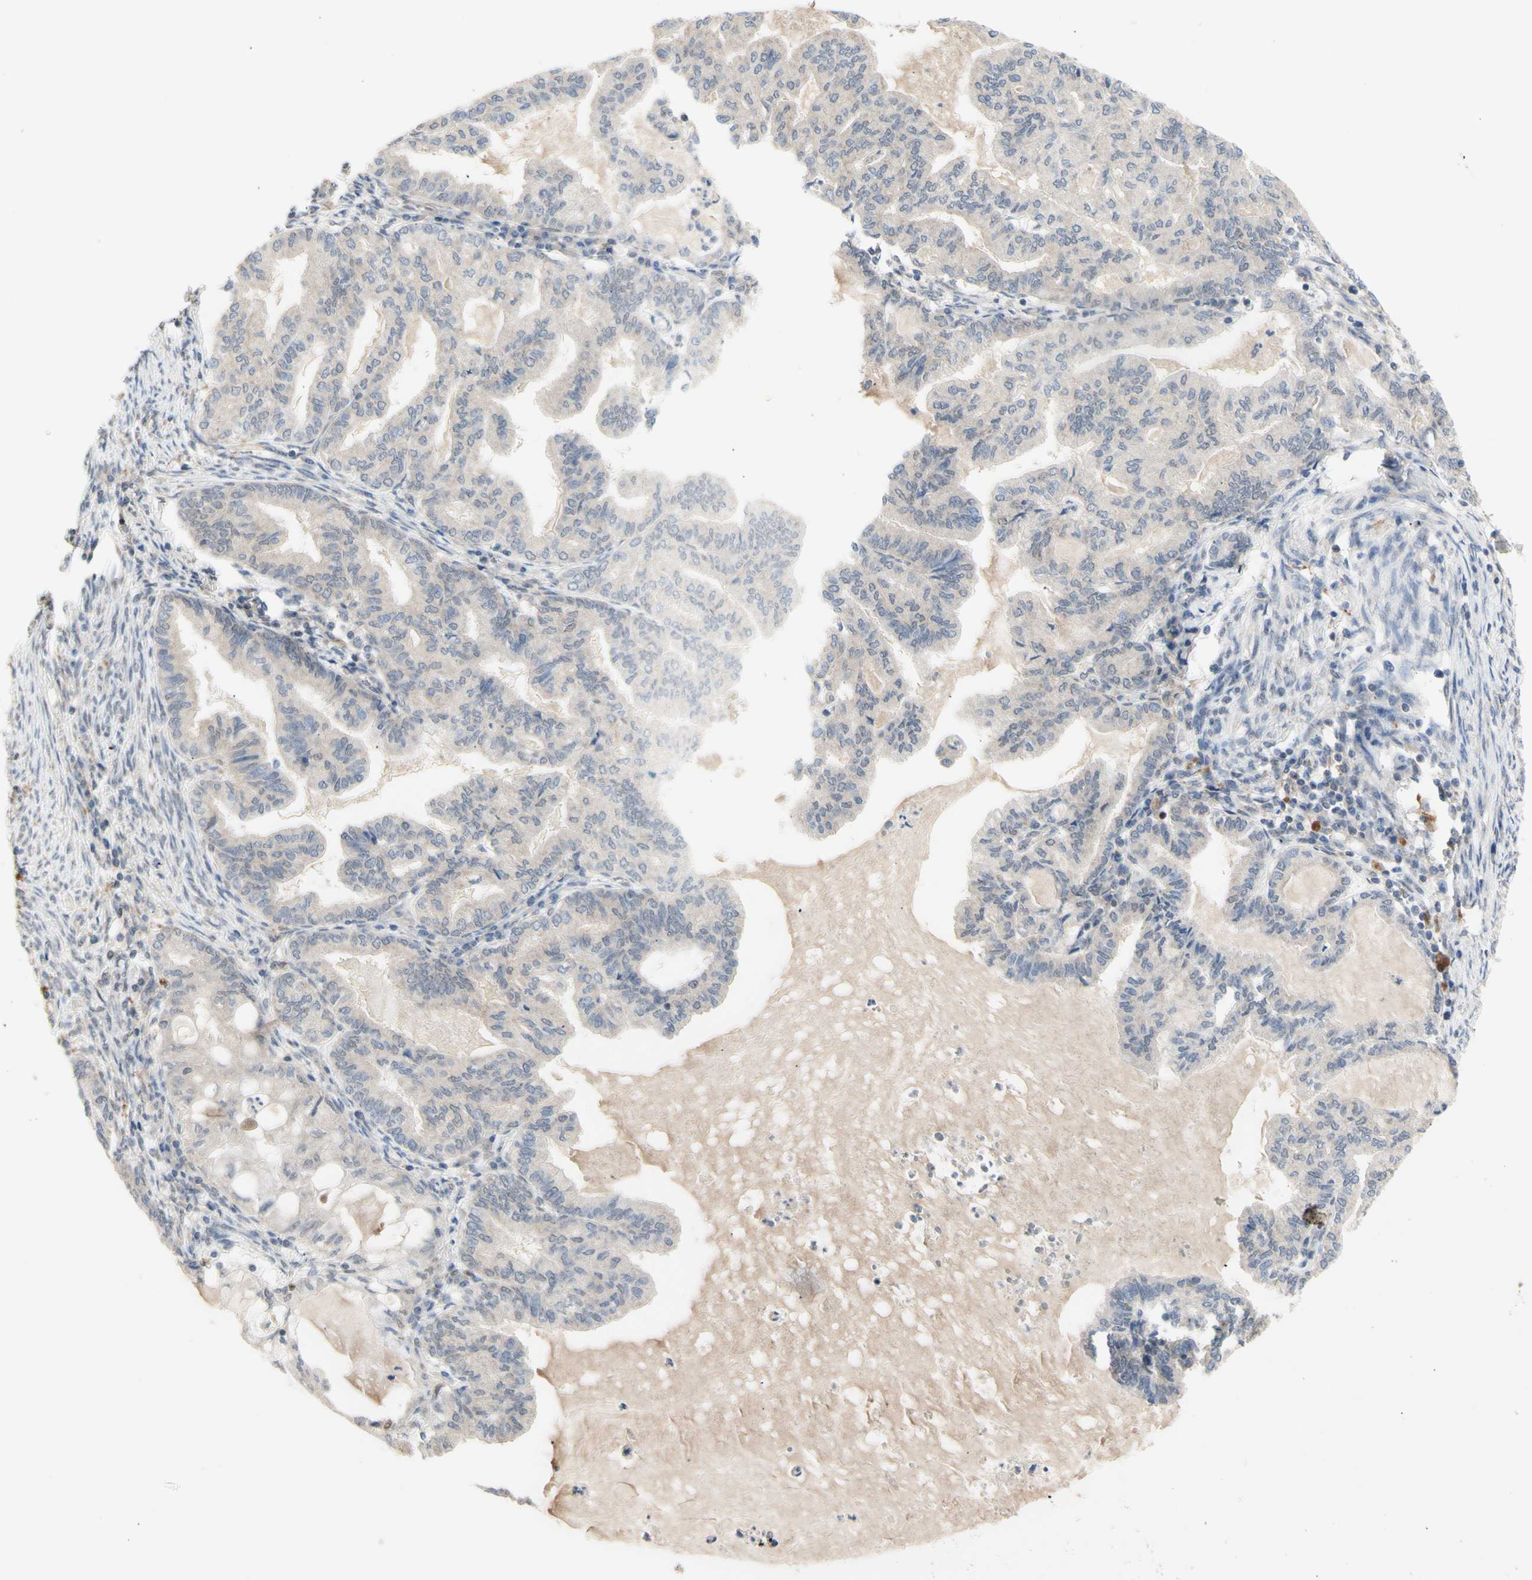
{"staining": {"intensity": "weak", "quantity": ">75%", "location": "cytoplasmic/membranous"}, "tissue": "endometrial cancer", "cell_type": "Tumor cells", "image_type": "cancer", "snomed": [{"axis": "morphology", "description": "Adenocarcinoma, NOS"}, {"axis": "topography", "description": "Endometrium"}], "caption": "A histopathology image showing weak cytoplasmic/membranous expression in about >75% of tumor cells in endometrial adenocarcinoma, as visualized by brown immunohistochemical staining.", "gene": "NLRP1", "patient": {"sex": "female", "age": 86}}